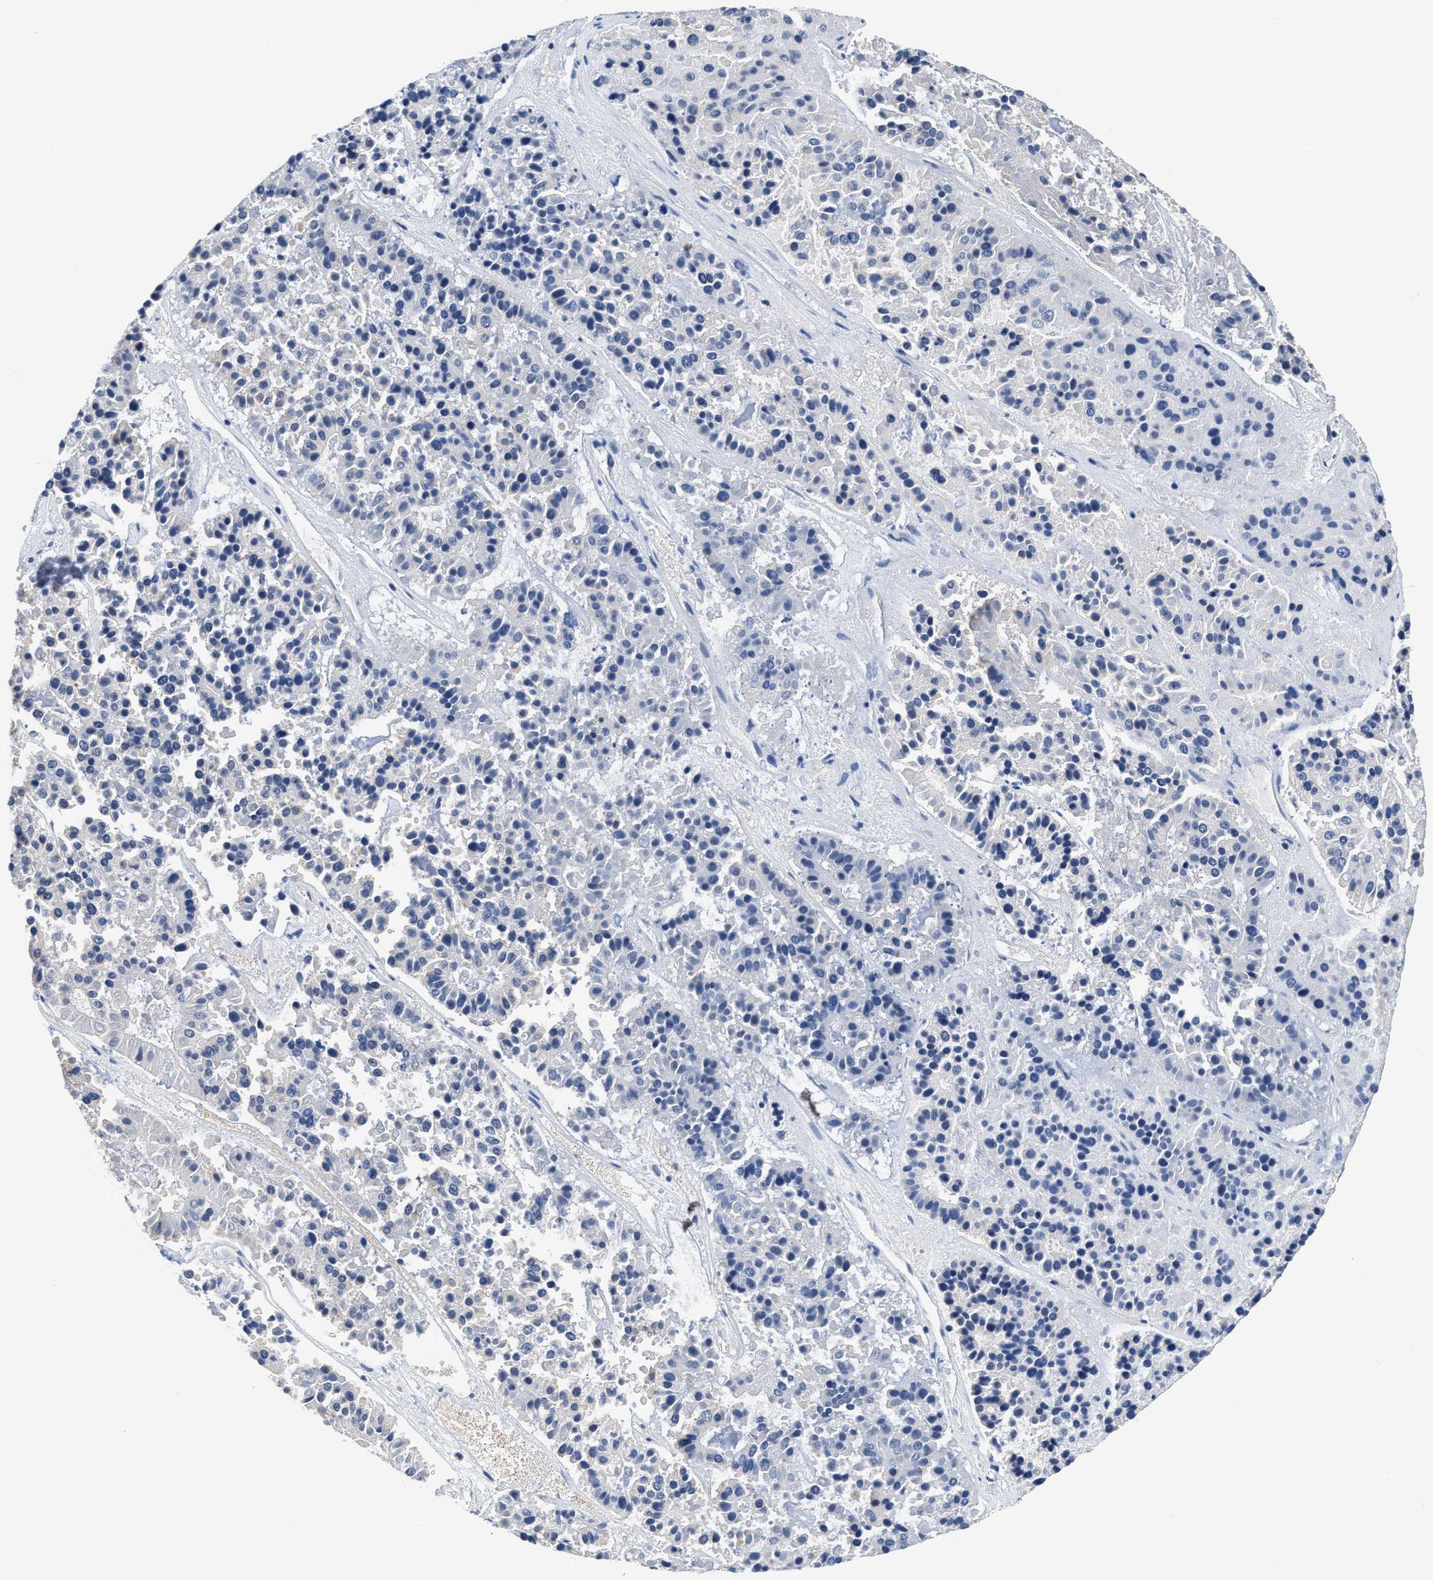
{"staining": {"intensity": "negative", "quantity": "none", "location": "none"}, "tissue": "pancreatic cancer", "cell_type": "Tumor cells", "image_type": "cancer", "snomed": [{"axis": "morphology", "description": "Adenocarcinoma, NOS"}, {"axis": "topography", "description": "Pancreas"}], "caption": "Protein analysis of pancreatic cancer demonstrates no significant positivity in tumor cells.", "gene": "C22orf42", "patient": {"sex": "male", "age": 50}}